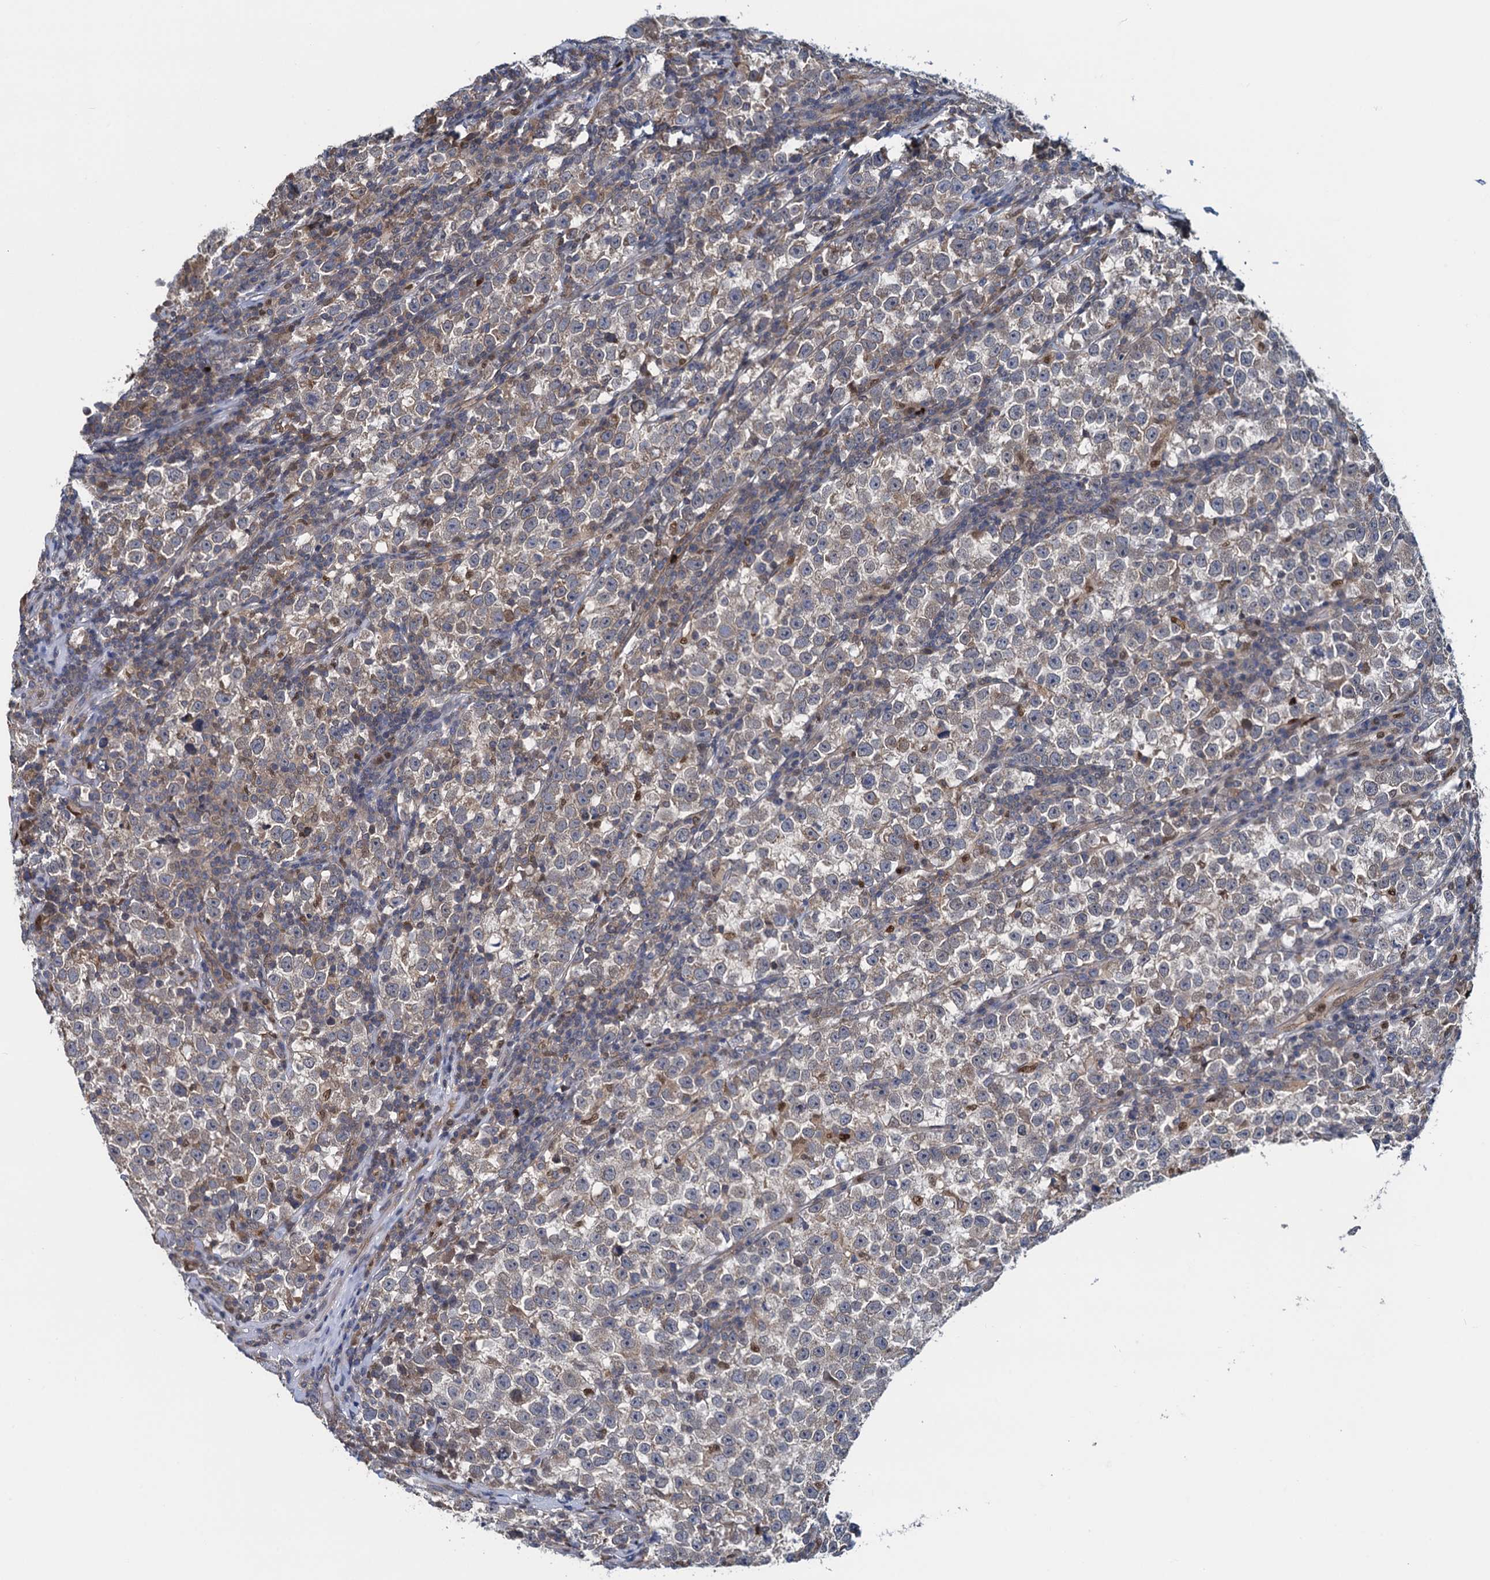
{"staining": {"intensity": "weak", "quantity": "<25%", "location": "cytoplasmic/membranous"}, "tissue": "testis cancer", "cell_type": "Tumor cells", "image_type": "cancer", "snomed": [{"axis": "morphology", "description": "Normal tissue, NOS"}, {"axis": "morphology", "description": "Seminoma, NOS"}, {"axis": "topography", "description": "Testis"}], "caption": "The immunohistochemistry photomicrograph has no significant positivity in tumor cells of seminoma (testis) tissue.", "gene": "RNF125", "patient": {"sex": "male", "age": 43}}